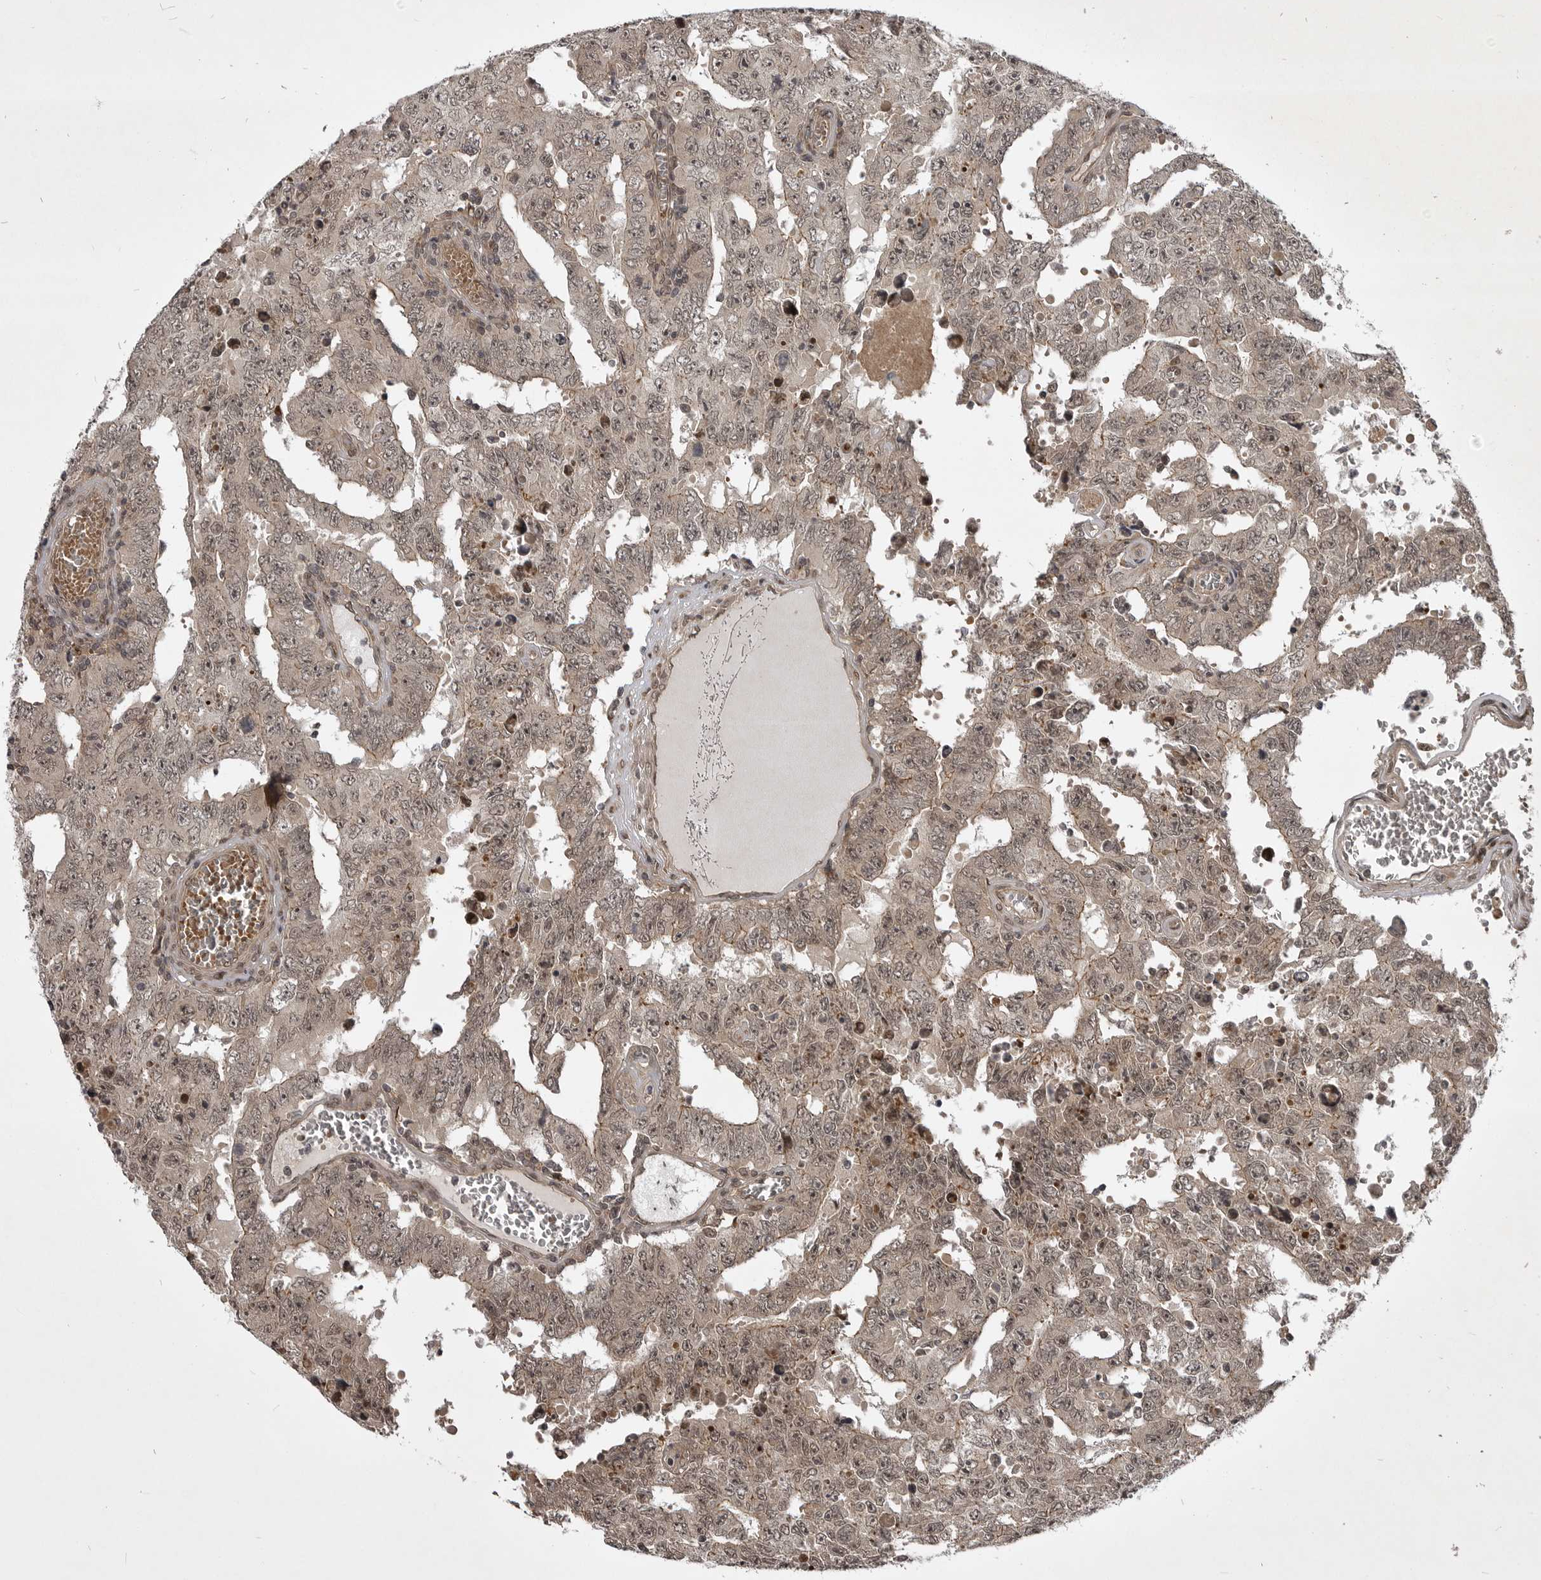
{"staining": {"intensity": "moderate", "quantity": ">75%", "location": "cytoplasmic/membranous,nuclear"}, "tissue": "testis cancer", "cell_type": "Tumor cells", "image_type": "cancer", "snomed": [{"axis": "morphology", "description": "Carcinoma, Embryonal, NOS"}, {"axis": "topography", "description": "Testis"}], "caption": "An image of testis cancer stained for a protein shows moderate cytoplasmic/membranous and nuclear brown staining in tumor cells.", "gene": "SNX16", "patient": {"sex": "male", "age": 26}}